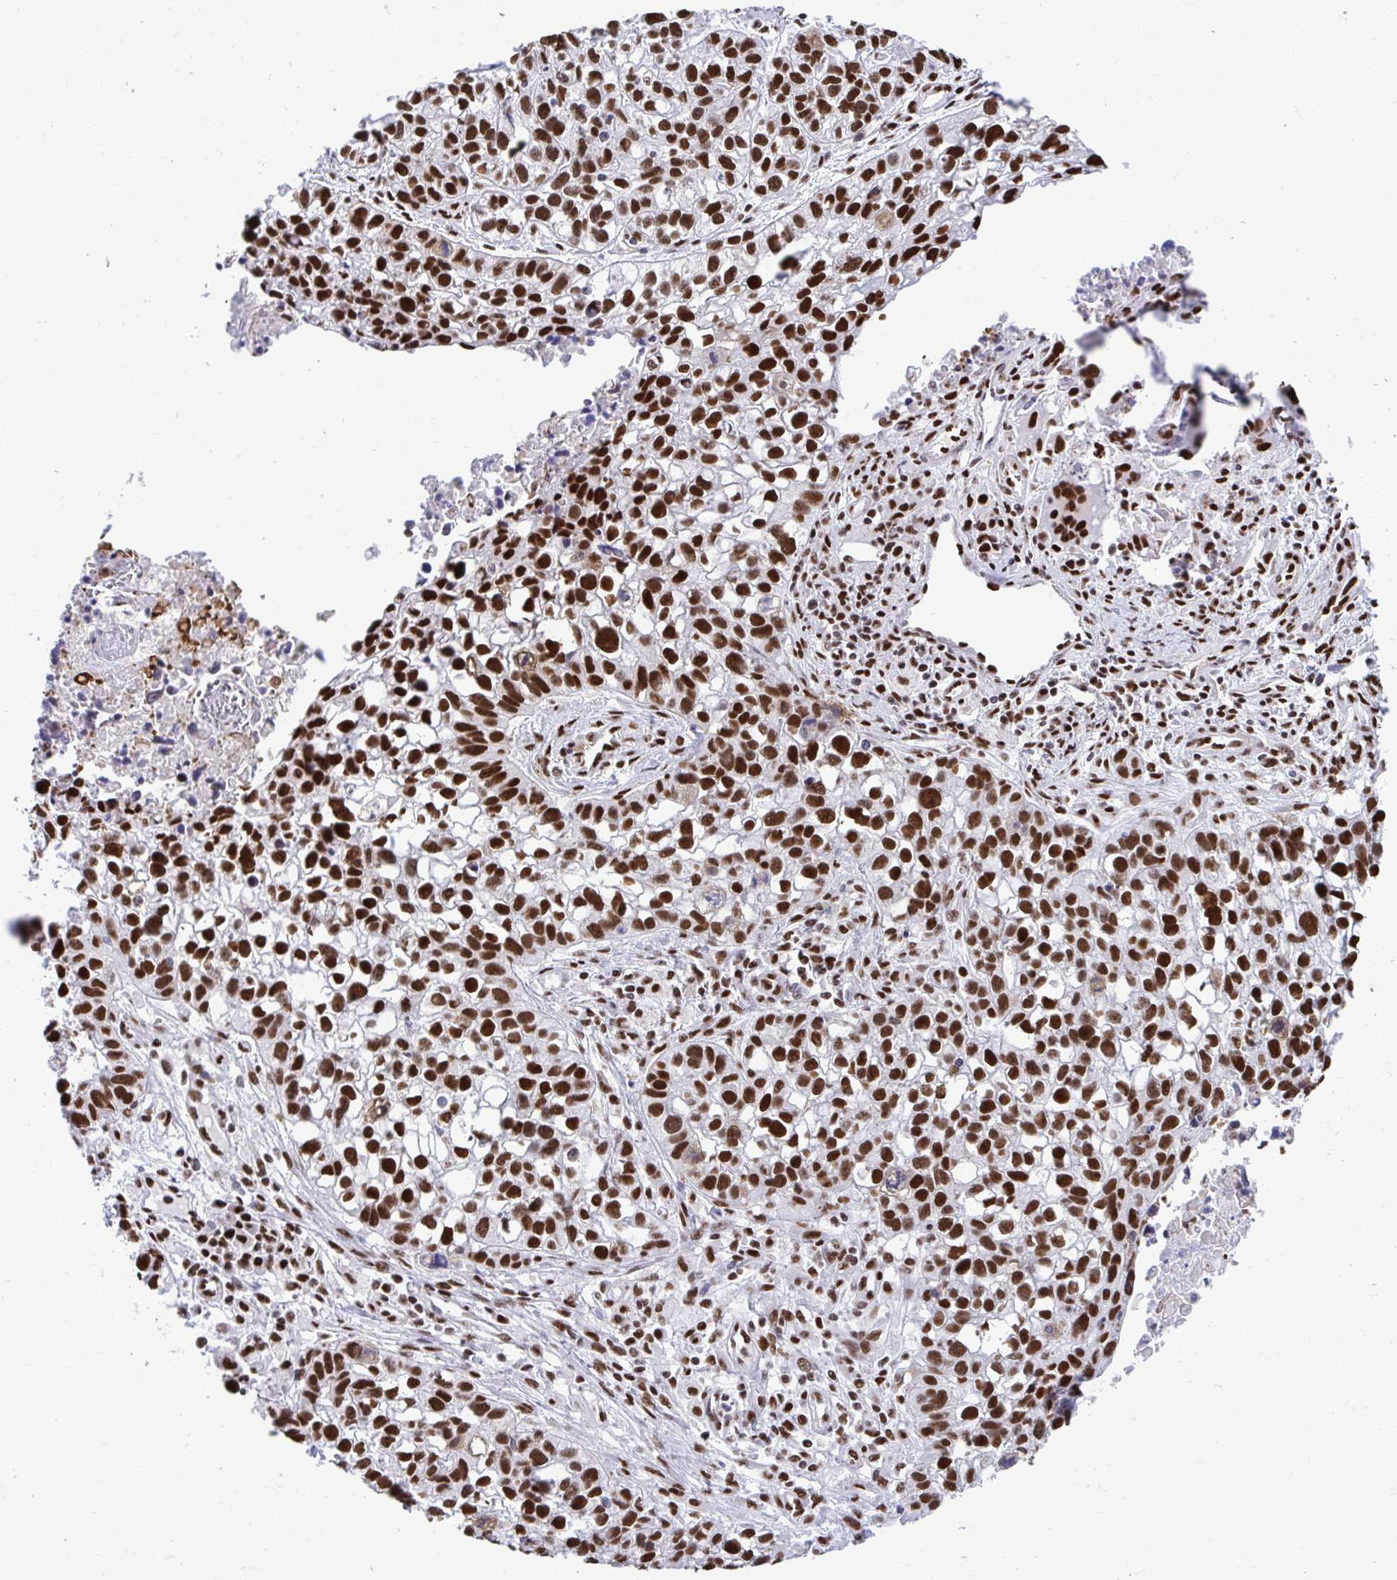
{"staining": {"intensity": "strong", "quantity": ">75%", "location": "nuclear"}, "tissue": "lung cancer", "cell_type": "Tumor cells", "image_type": "cancer", "snomed": [{"axis": "morphology", "description": "Squamous cell carcinoma, NOS"}, {"axis": "topography", "description": "Lung"}], "caption": "Approximately >75% of tumor cells in lung squamous cell carcinoma demonstrate strong nuclear protein positivity as visualized by brown immunohistochemical staining.", "gene": "SLC35C2", "patient": {"sex": "male", "age": 74}}